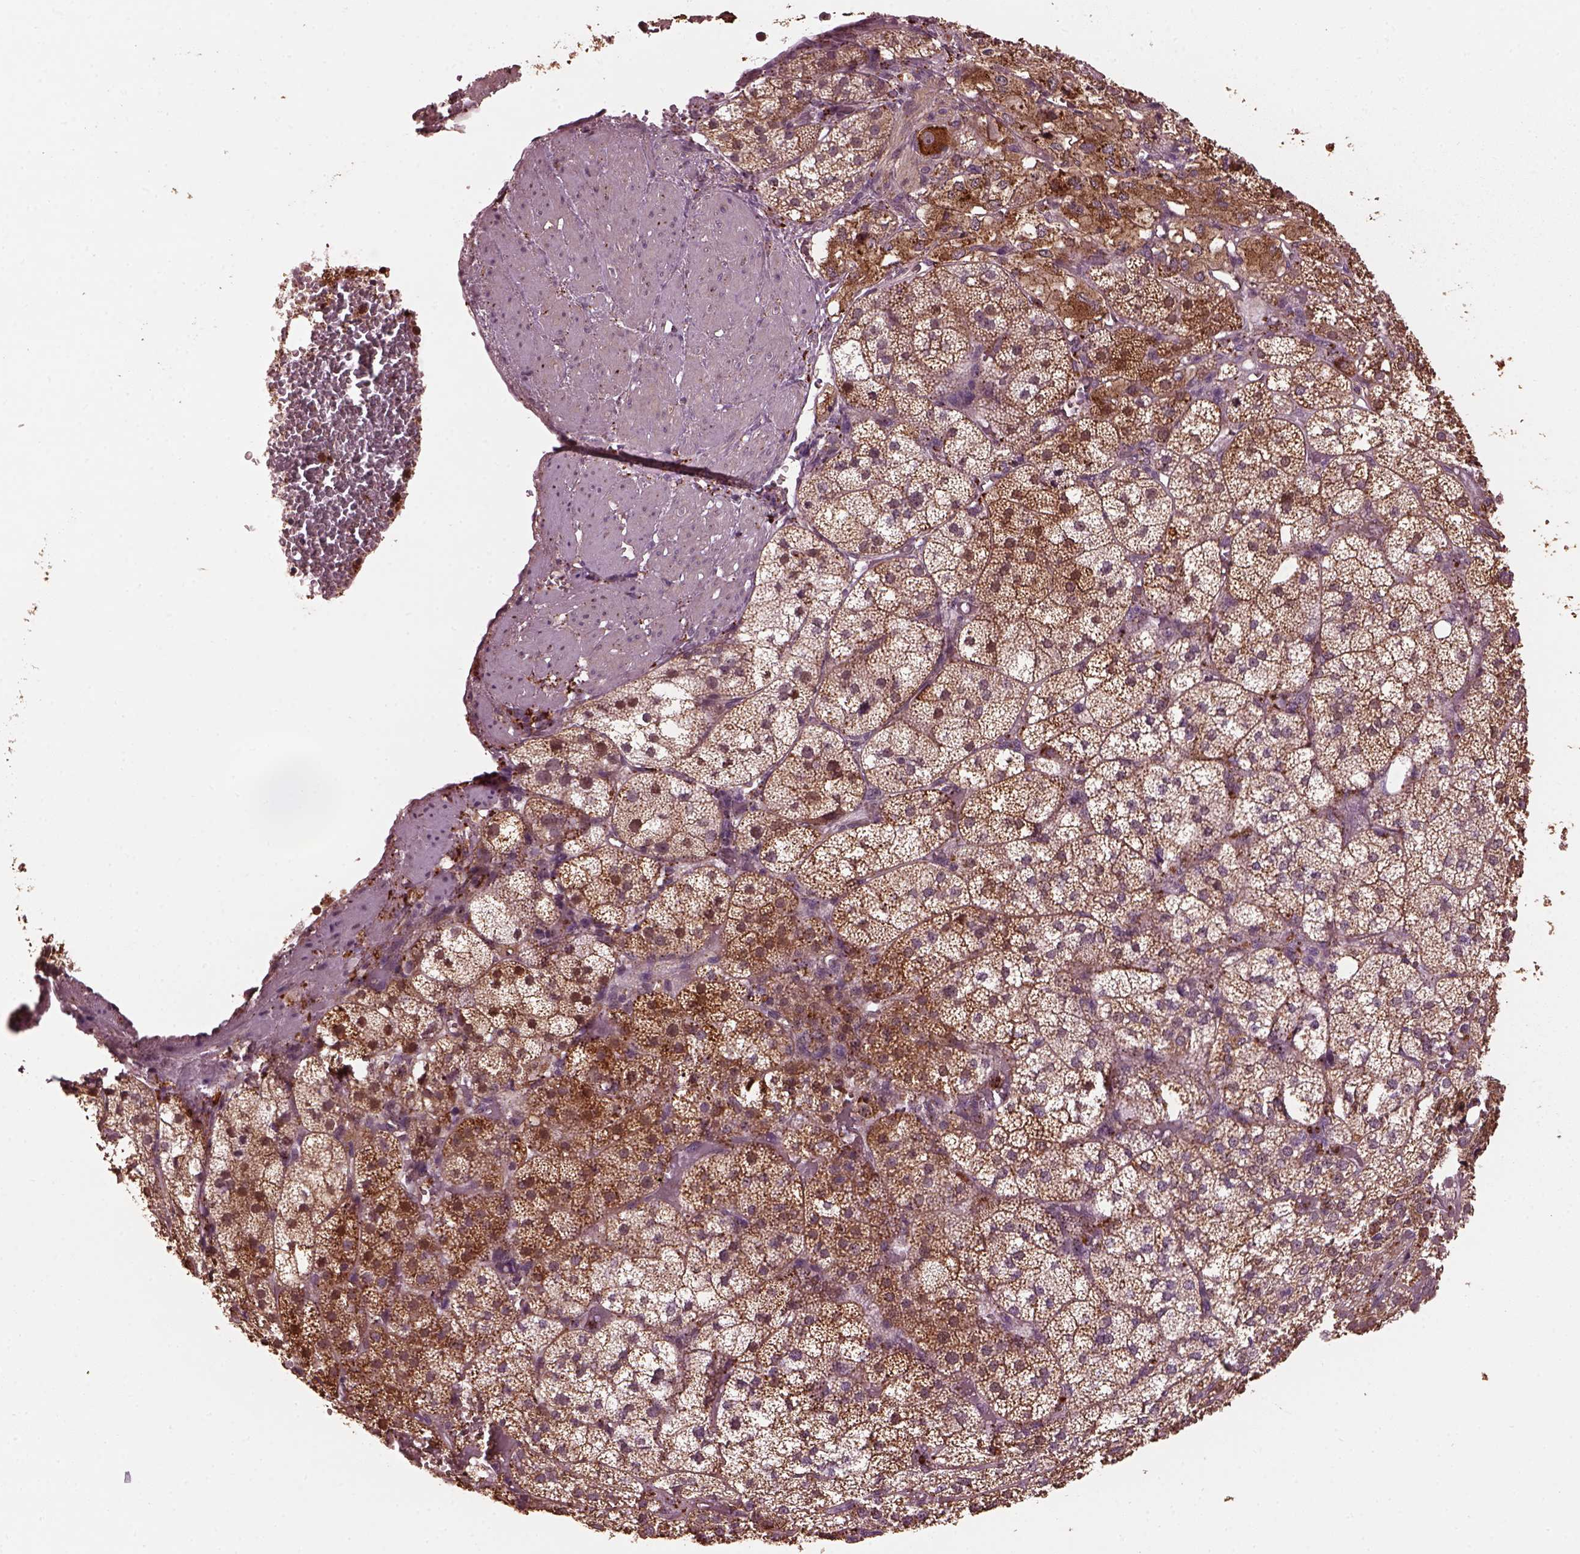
{"staining": {"intensity": "strong", "quantity": ">75%", "location": "cytoplasmic/membranous,nuclear"}, "tissue": "adrenal gland", "cell_type": "Glandular cells", "image_type": "normal", "snomed": [{"axis": "morphology", "description": "Normal tissue, NOS"}, {"axis": "topography", "description": "Adrenal gland"}], "caption": "Immunohistochemistry of normal adrenal gland shows high levels of strong cytoplasmic/membranous,nuclear positivity in about >75% of glandular cells.", "gene": "RUFY3", "patient": {"sex": "female", "age": 60}}